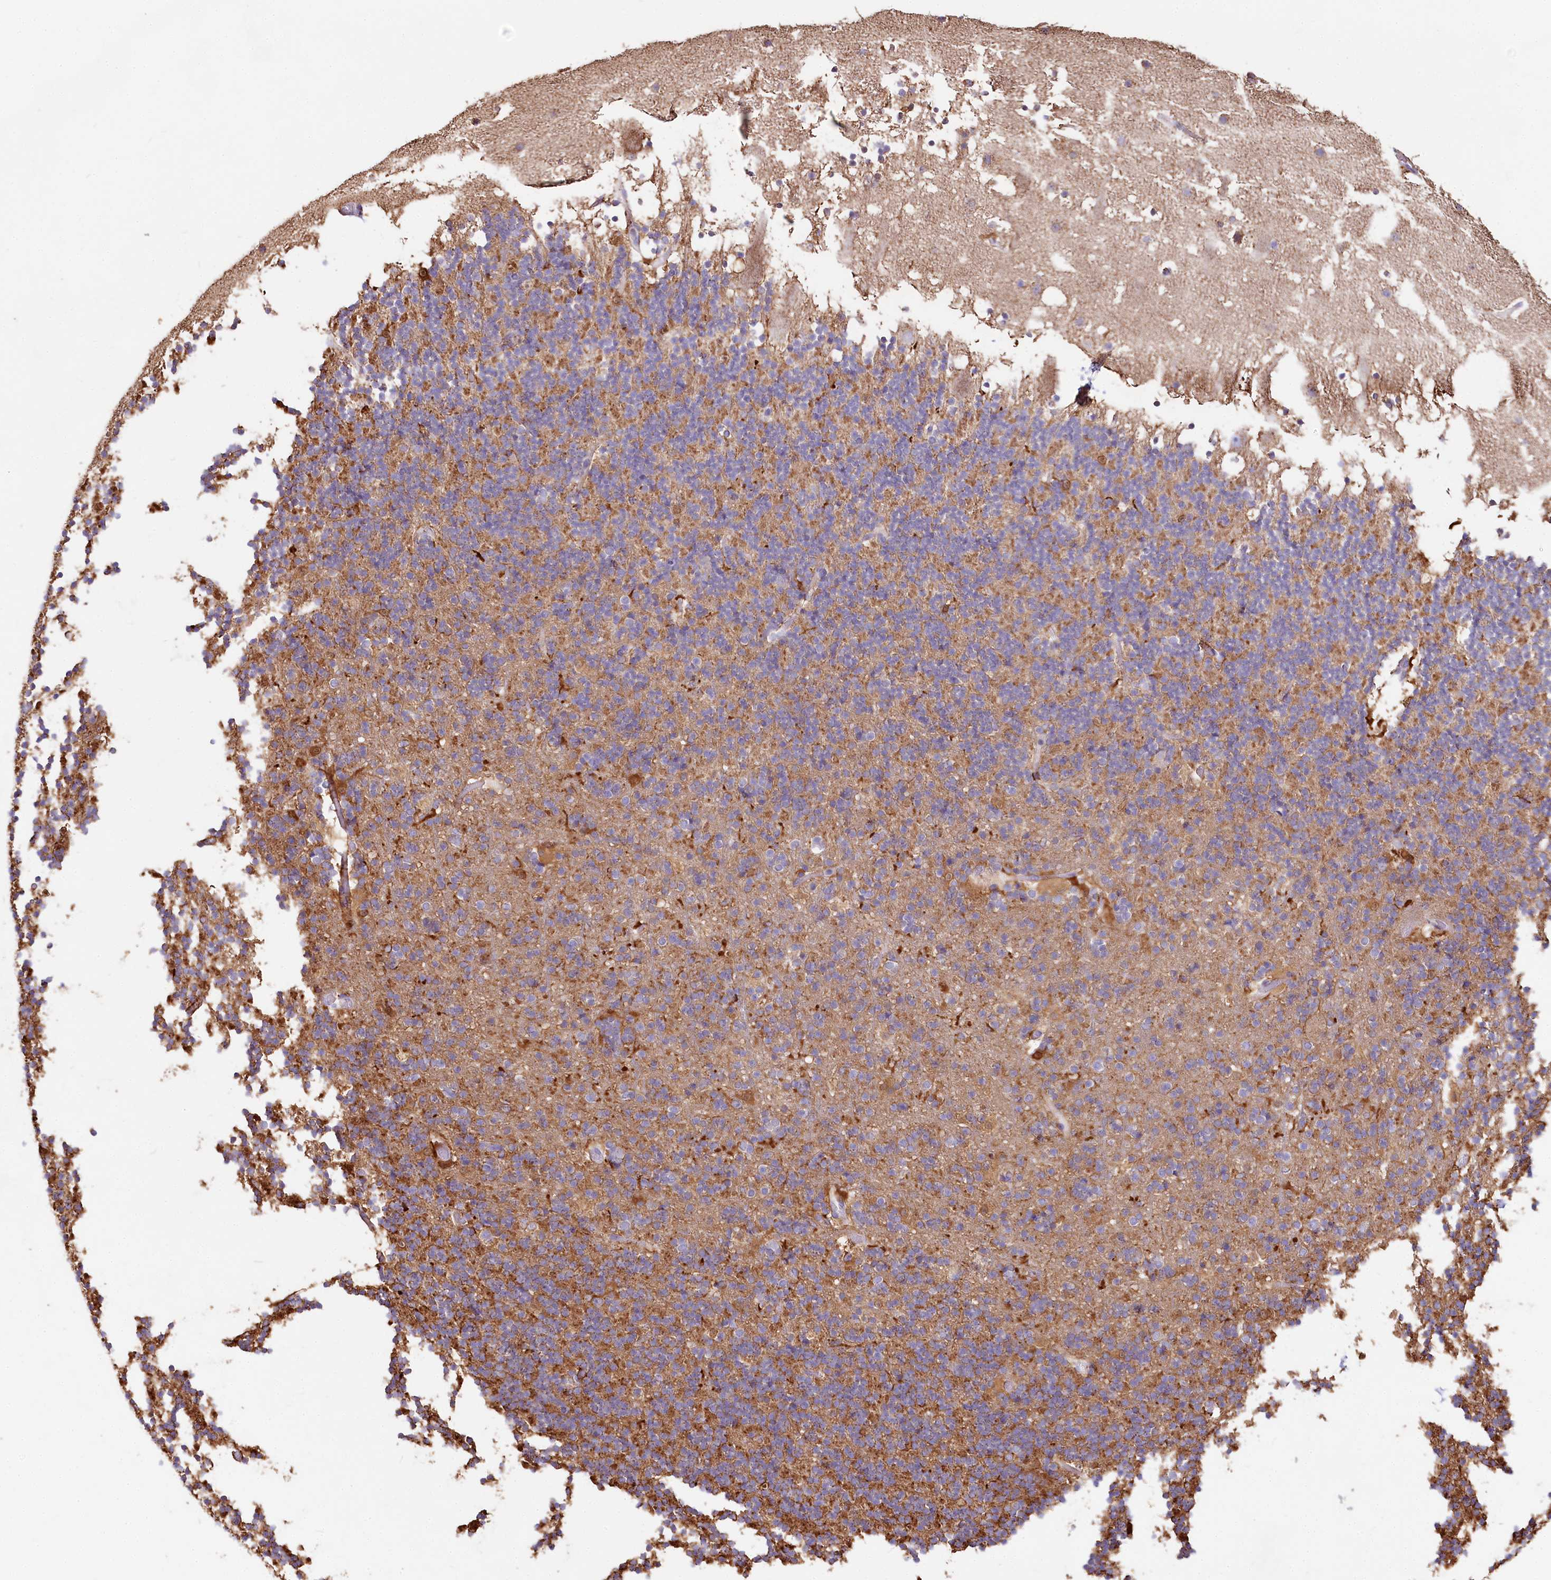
{"staining": {"intensity": "moderate", "quantity": ">75%", "location": "cytoplasmic/membranous"}, "tissue": "cerebellum", "cell_type": "Cells in granular layer", "image_type": "normal", "snomed": [{"axis": "morphology", "description": "Normal tissue, NOS"}, {"axis": "topography", "description": "Cerebellum"}], "caption": "The histopathology image reveals staining of normal cerebellum, revealing moderate cytoplasmic/membranous protein positivity (brown color) within cells in granular layer.", "gene": "TASOR2", "patient": {"sex": "male", "age": 57}}